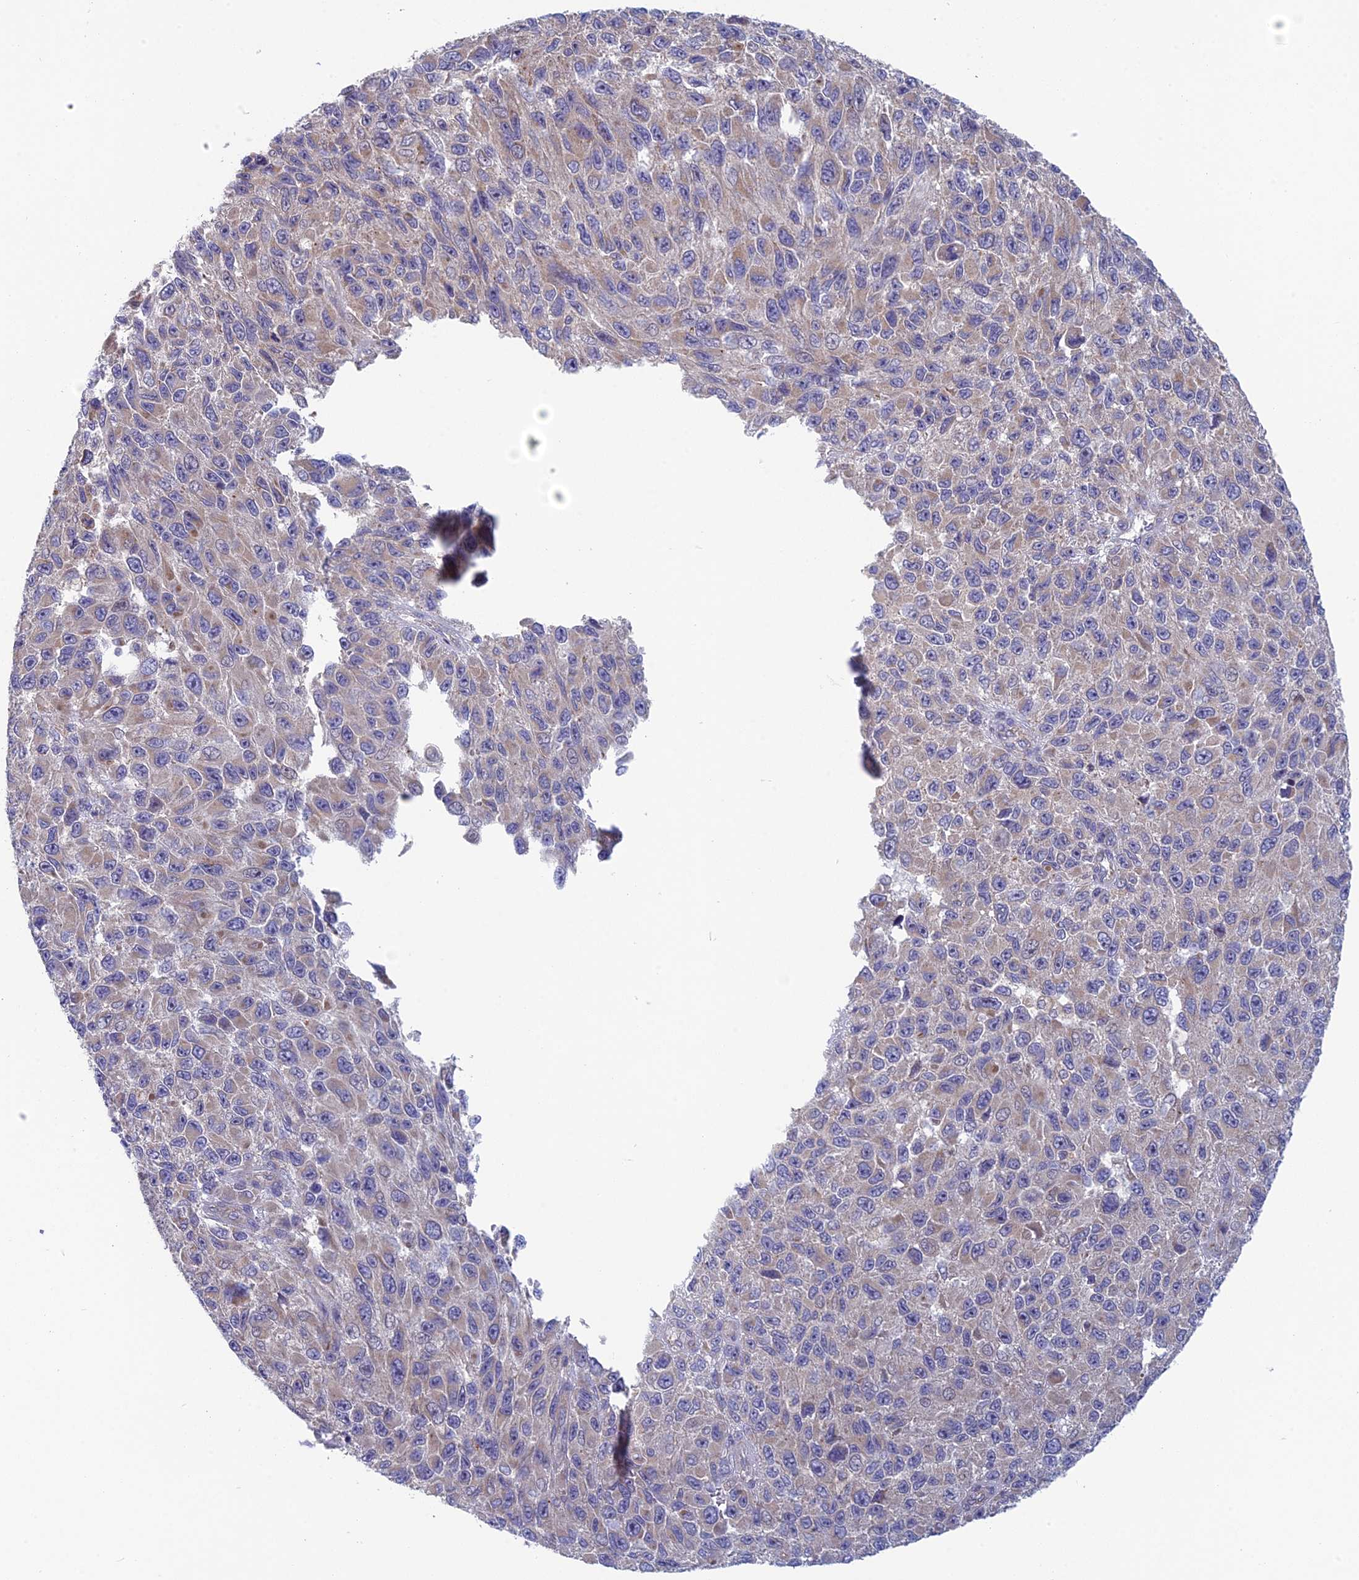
{"staining": {"intensity": "negative", "quantity": "none", "location": "none"}, "tissue": "melanoma", "cell_type": "Tumor cells", "image_type": "cancer", "snomed": [{"axis": "morphology", "description": "Normal tissue, NOS"}, {"axis": "morphology", "description": "Malignant melanoma, NOS"}, {"axis": "topography", "description": "Skin"}], "caption": "Tumor cells are negative for protein expression in human malignant melanoma.", "gene": "BLTP2", "patient": {"sex": "female", "age": 96}}